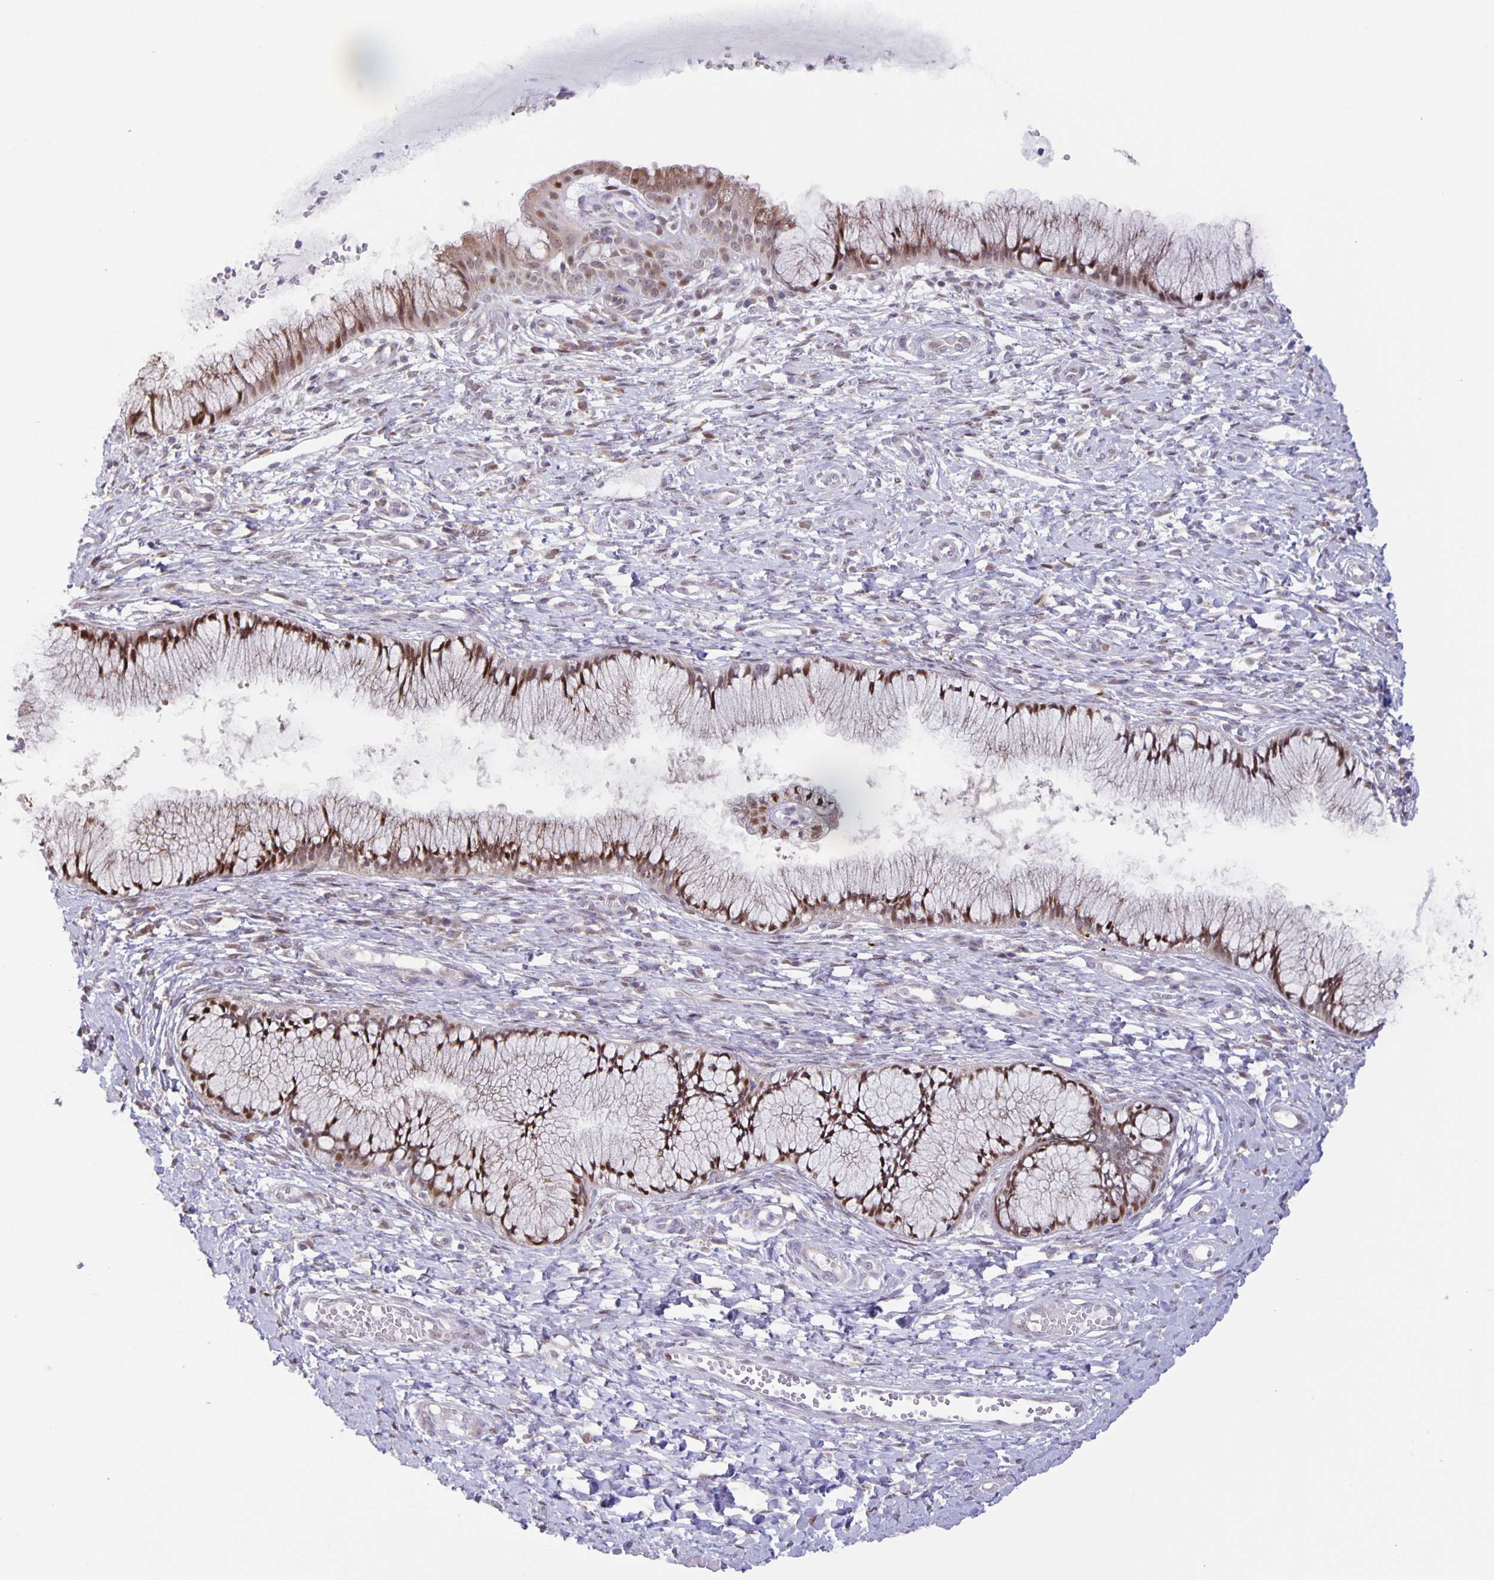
{"staining": {"intensity": "moderate", "quantity": ">75%", "location": "nuclear"}, "tissue": "cervix", "cell_type": "Glandular cells", "image_type": "normal", "snomed": [{"axis": "morphology", "description": "Normal tissue, NOS"}, {"axis": "topography", "description": "Cervix"}], "caption": "Glandular cells demonstrate medium levels of moderate nuclear expression in about >75% of cells in normal human cervix. The staining was performed using DAB, with brown indicating positive protein expression. Nuclei are stained blue with hematoxylin.", "gene": "MAPK12", "patient": {"sex": "female", "age": 37}}